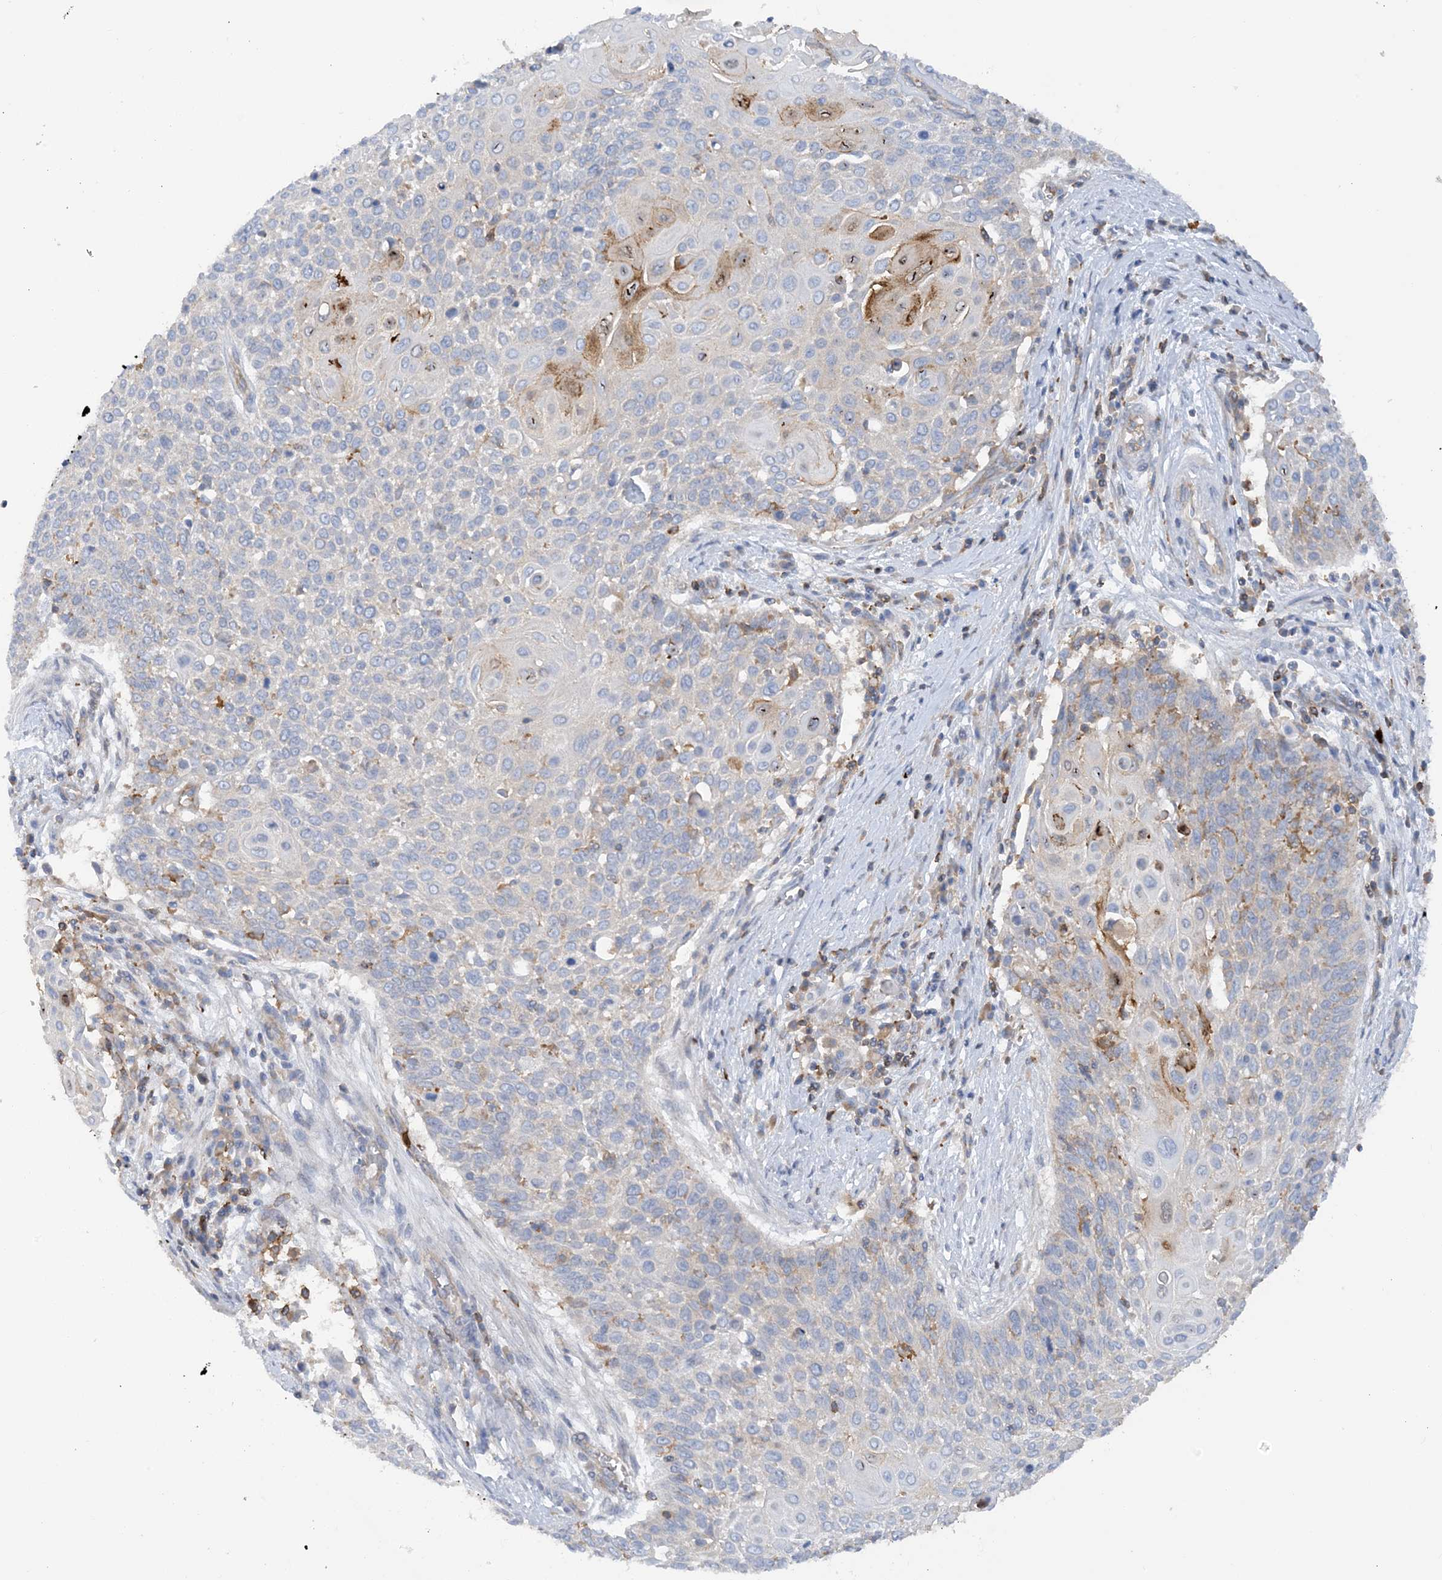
{"staining": {"intensity": "negative", "quantity": "none", "location": "none"}, "tissue": "cervical cancer", "cell_type": "Tumor cells", "image_type": "cancer", "snomed": [{"axis": "morphology", "description": "Squamous cell carcinoma, NOS"}, {"axis": "topography", "description": "Cervix"}], "caption": "An immunohistochemistry (IHC) micrograph of squamous cell carcinoma (cervical) is shown. There is no staining in tumor cells of squamous cell carcinoma (cervical).", "gene": "PHACTR2", "patient": {"sex": "female", "age": 39}}